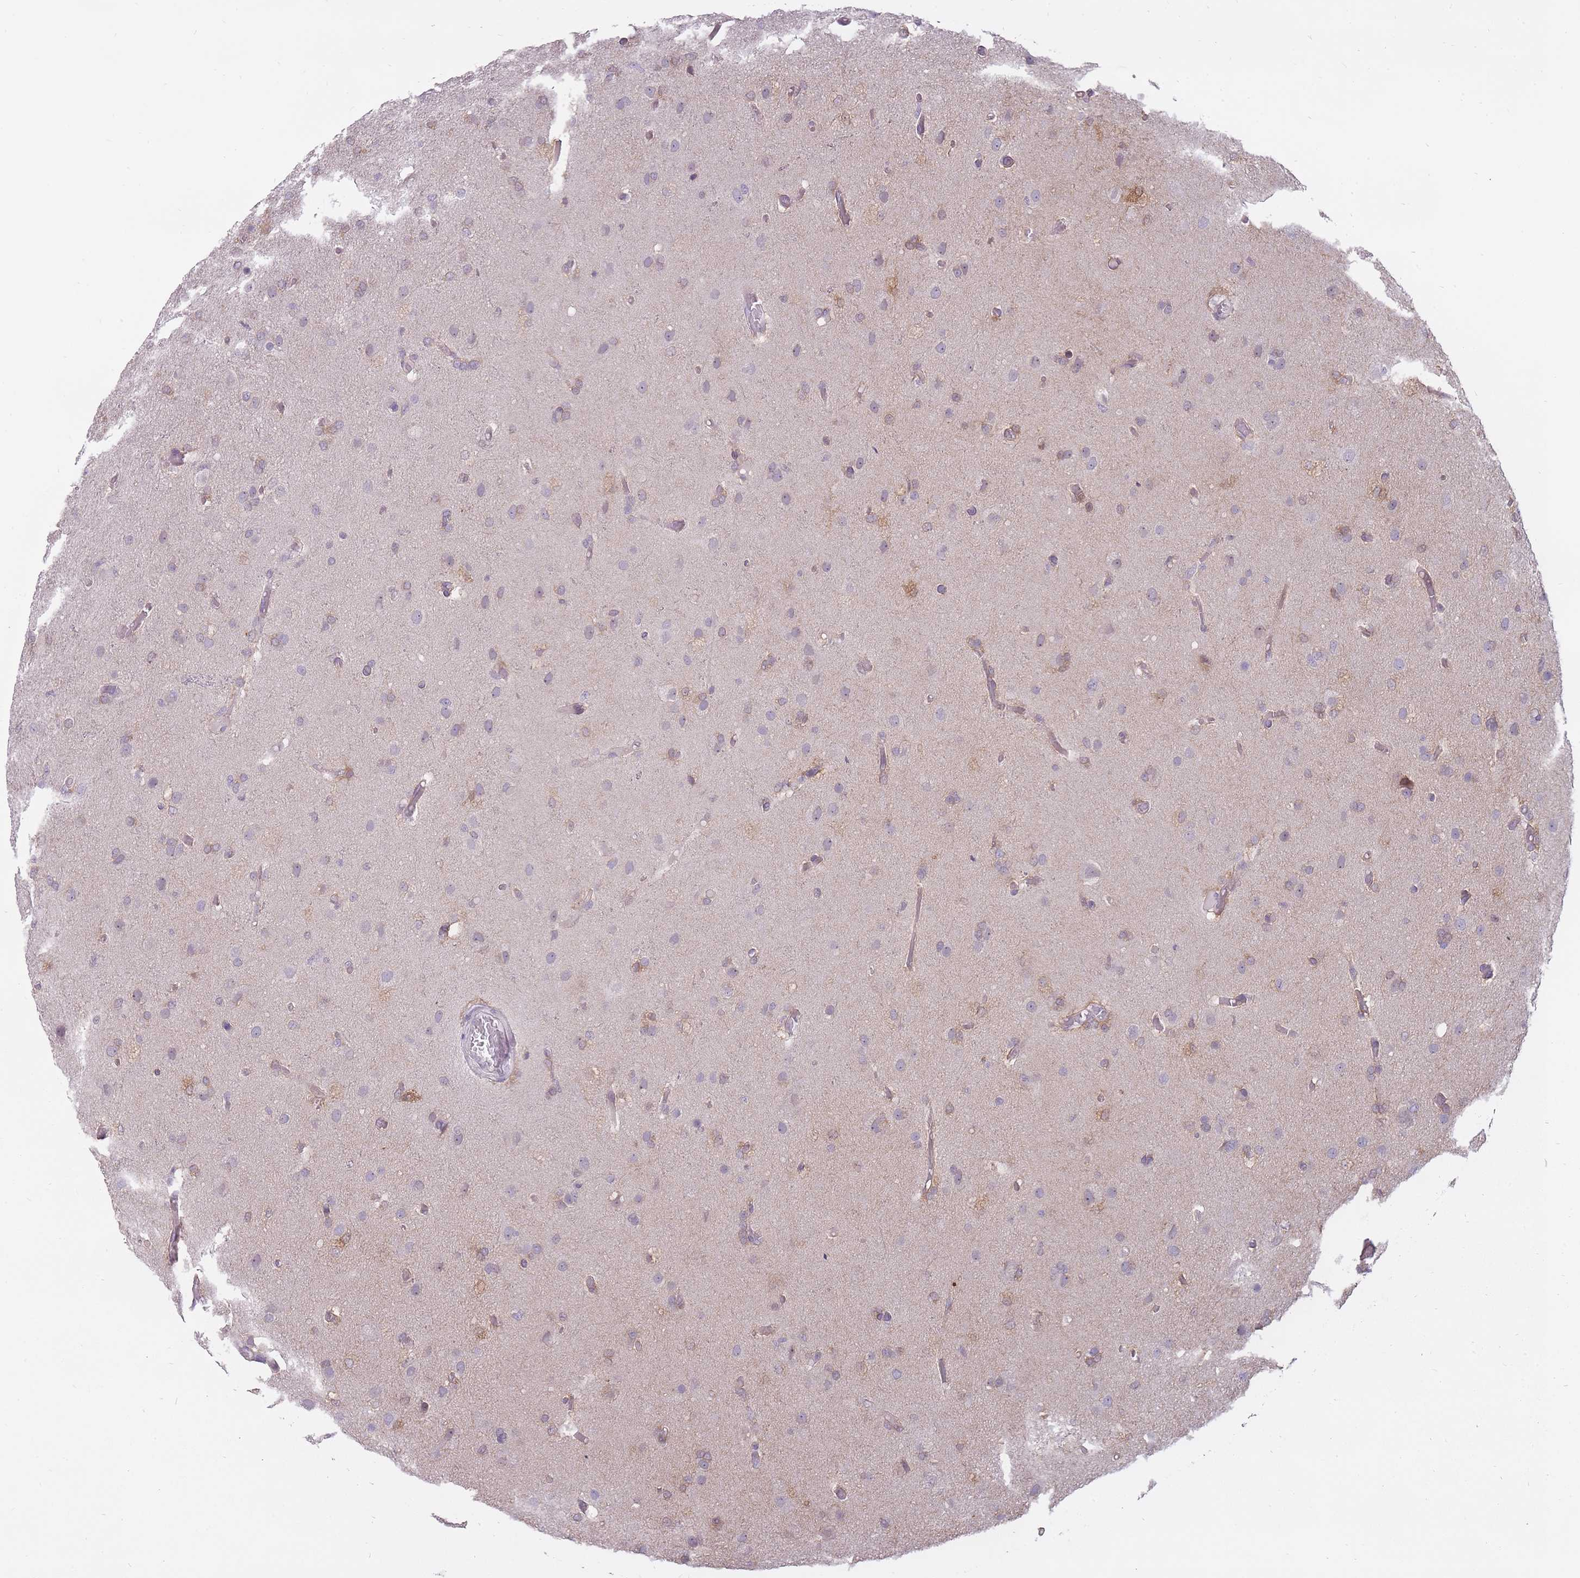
{"staining": {"intensity": "negative", "quantity": "none", "location": "none"}, "tissue": "glioma", "cell_type": "Tumor cells", "image_type": "cancer", "snomed": [{"axis": "morphology", "description": "Glioma, malignant, High grade"}, {"axis": "topography", "description": "Brain"}], "caption": "Human malignant glioma (high-grade) stained for a protein using immunohistochemistry (IHC) displays no expression in tumor cells.", "gene": "POMZP3", "patient": {"sex": "female", "age": 74}}